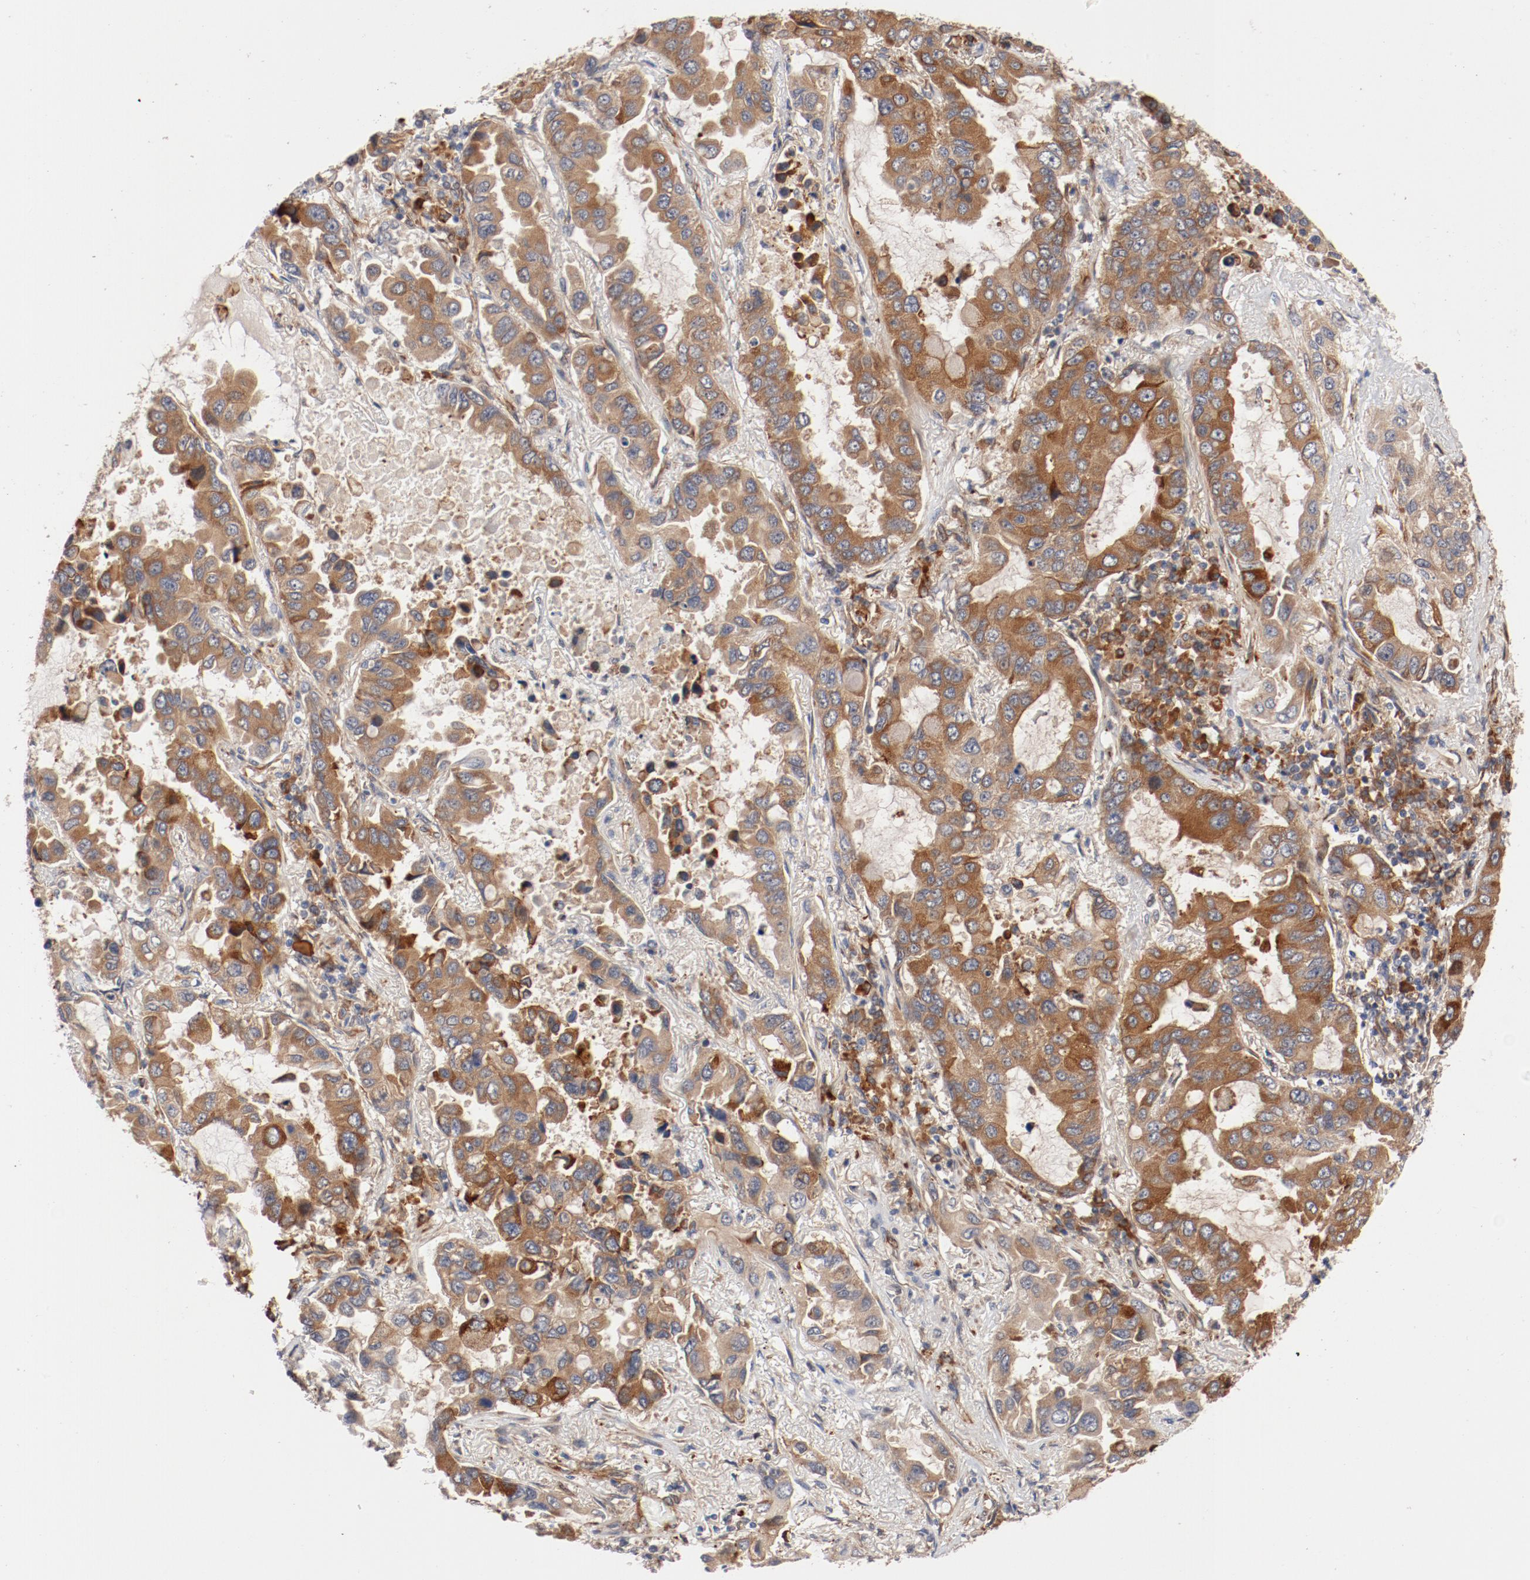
{"staining": {"intensity": "moderate", "quantity": ">75%", "location": "cytoplasmic/membranous"}, "tissue": "lung cancer", "cell_type": "Tumor cells", "image_type": "cancer", "snomed": [{"axis": "morphology", "description": "Adenocarcinoma, NOS"}, {"axis": "topography", "description": "Lung"}], "caption": "IHC histopathology image of human lung cancer stained for a protein (brown), which displays medium levels of moderate cytoplasmic/membranous expression in approximately >75% of tumor cells.", "gene": "PITPNM2", "patient": {"sex": "male", "age": 64}}